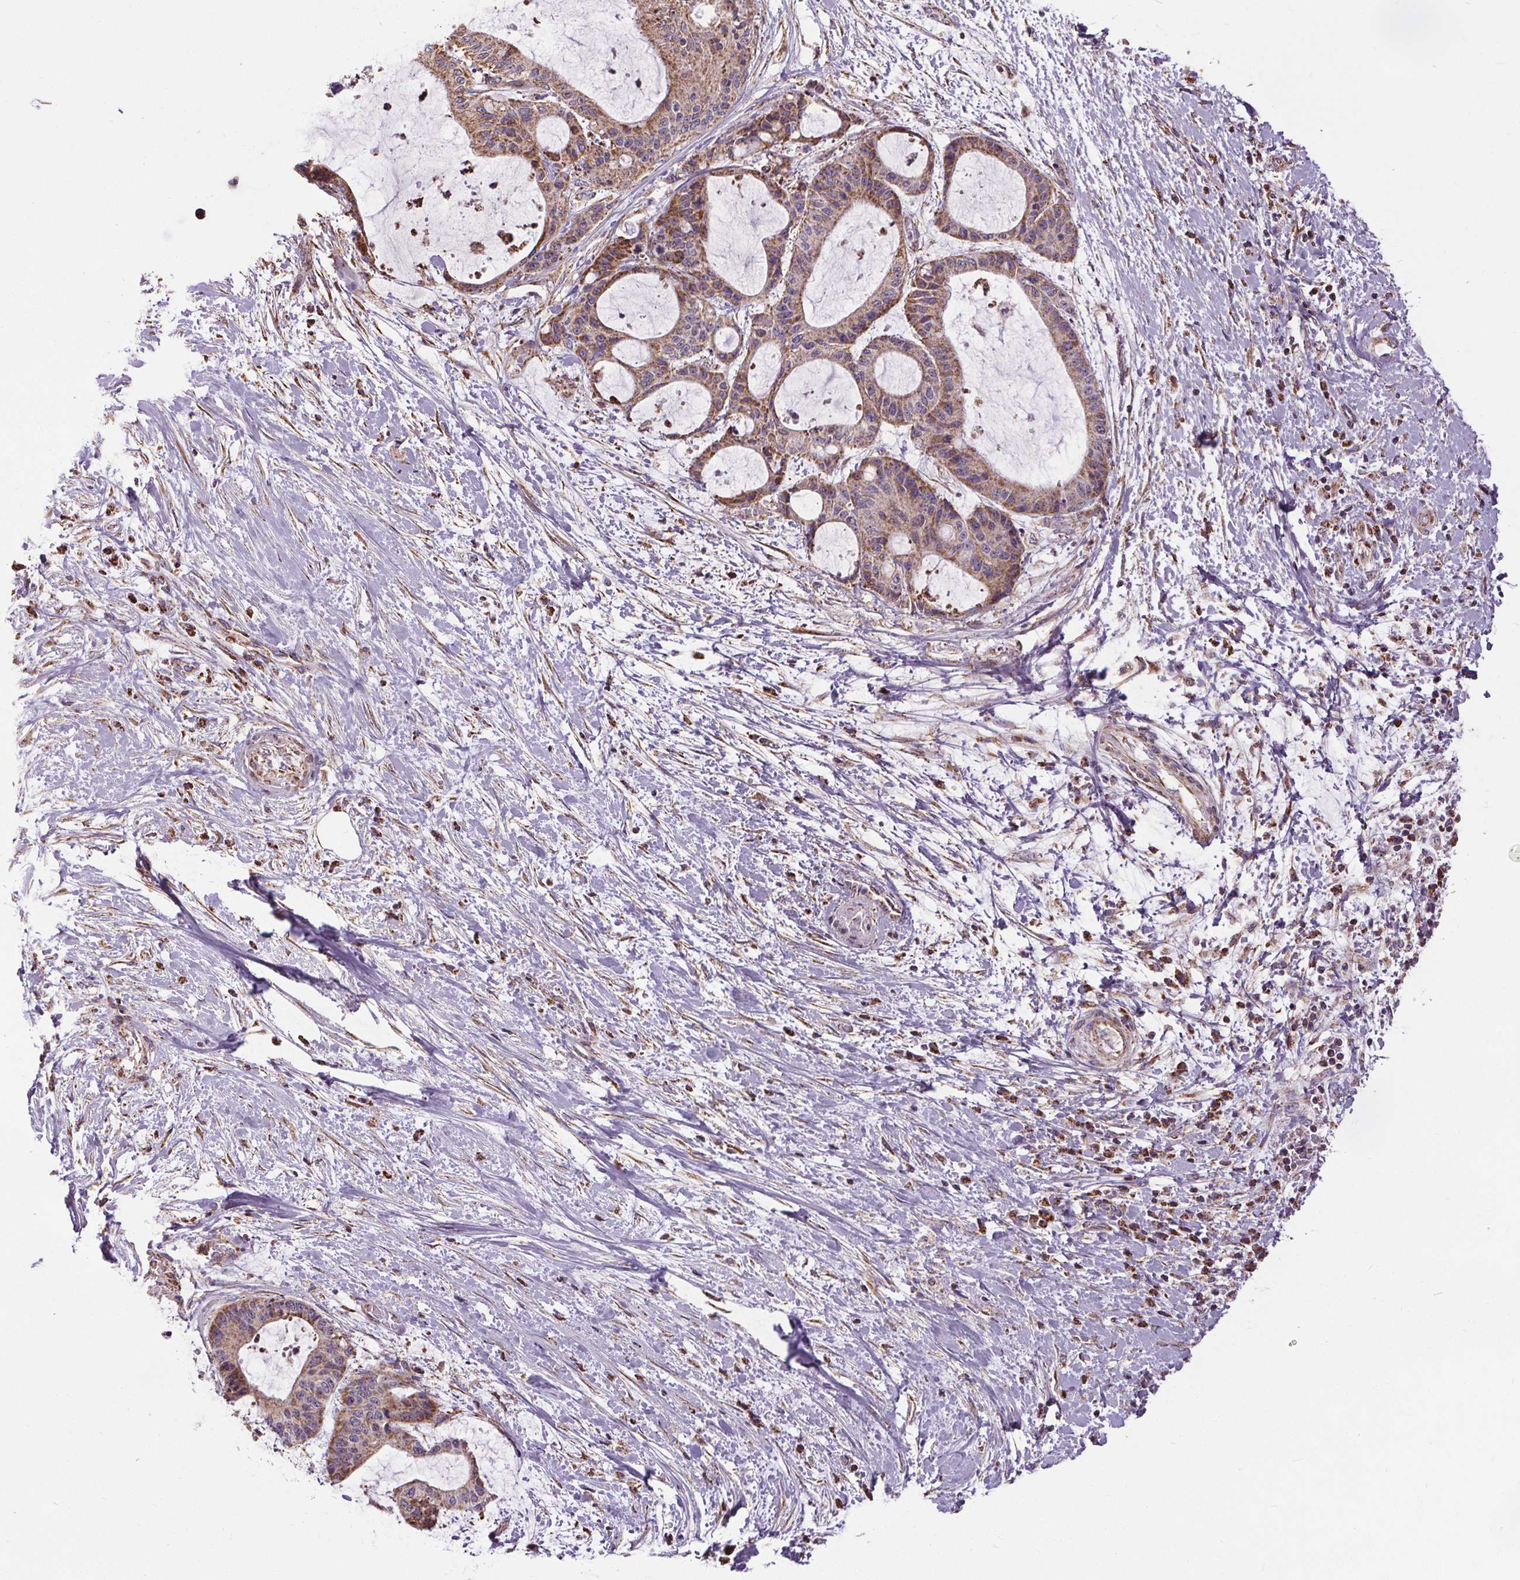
{"staining": {"intensity": "moderate", "quantity": "25%-75%", "location": "cytoplasmic/membranous"}, "tissue": "liver cancer", "cell_type": "Tumor cells", "image_type": "cancer", "snomed": [{"axis": "morphology", "description": "Cholangiocarcinoma"}, {"axis": "topography", "description": "Liver"}], "caption": "Liver cholangiocarcinoma stained with DAB IHC shows medium levels of moderate cytoplasmic/membranous expression in approximately 25%-75% of tumor cells.", "gene": "ZNF548", "patient": {"sex": "female", "age": 73}}